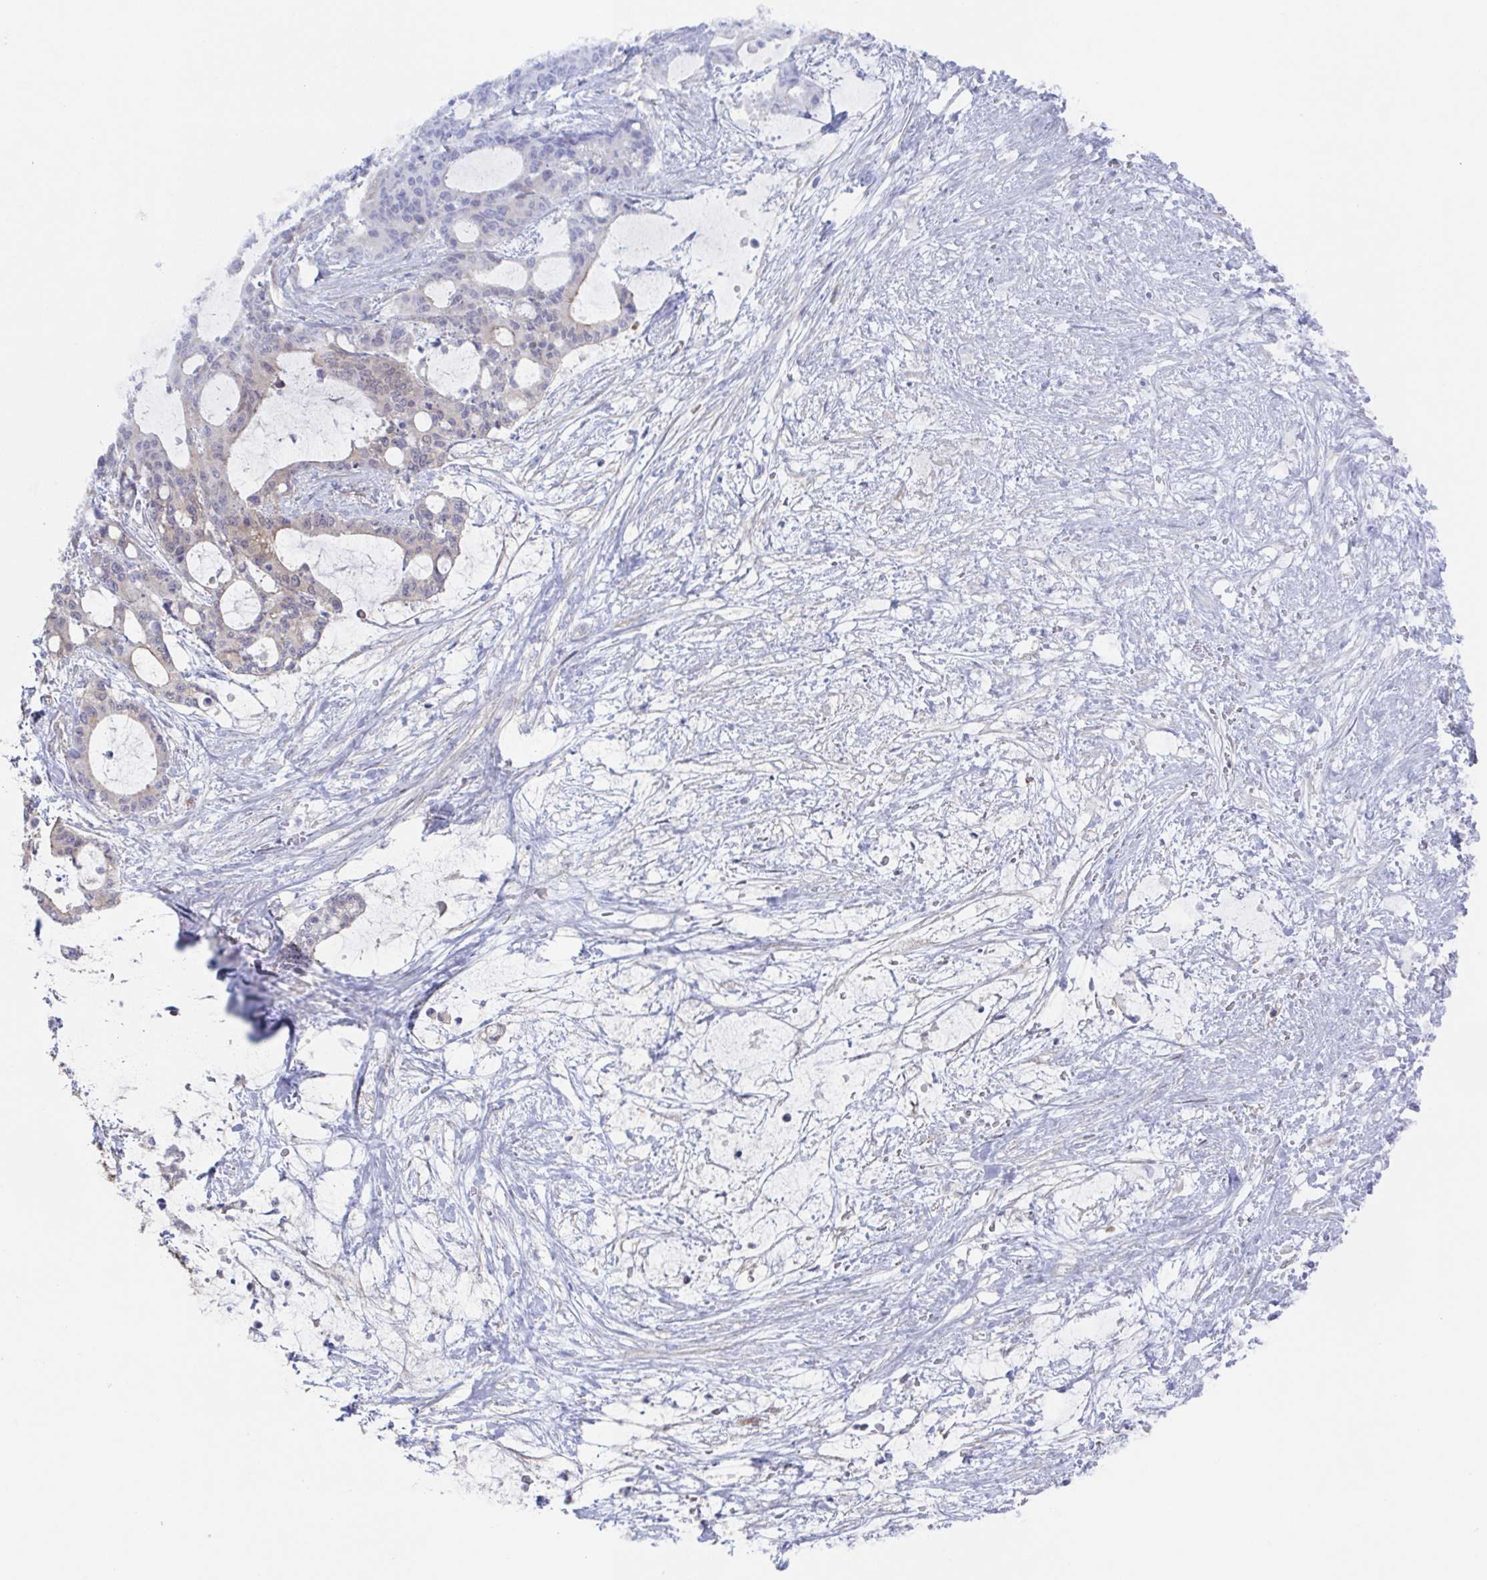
{"staining": {"intensity": "negative", "quantity": "none", "location": "none"}, "tissue": "liver cancer", "cell_type": "Tumor cells", "image_type": "cancer", "snomed": [{"axis": "morphology", "description": "Normal tissue, NOS"}, {"axis": "morphology", "description": "Cholangiocarcinoma"}, {"axis": "topography", "description": "Liver"}, {"axis": "topography", "description": "Peripheral nerve tissue"}], "caption": "High magnification brightfield microscopy of cholangiocarcinoma (liver) stained with DAB (brown) and counterstained with hematoxylin (blue): tumor cells show no significant staining. (Brightfield microscopy of DAB (3,3'-diaminobenzidine) immunohistochemistry (IHC) at high magnification).", "gene": "AGFG2", "patient": {"sex": "female", "age": 73}}